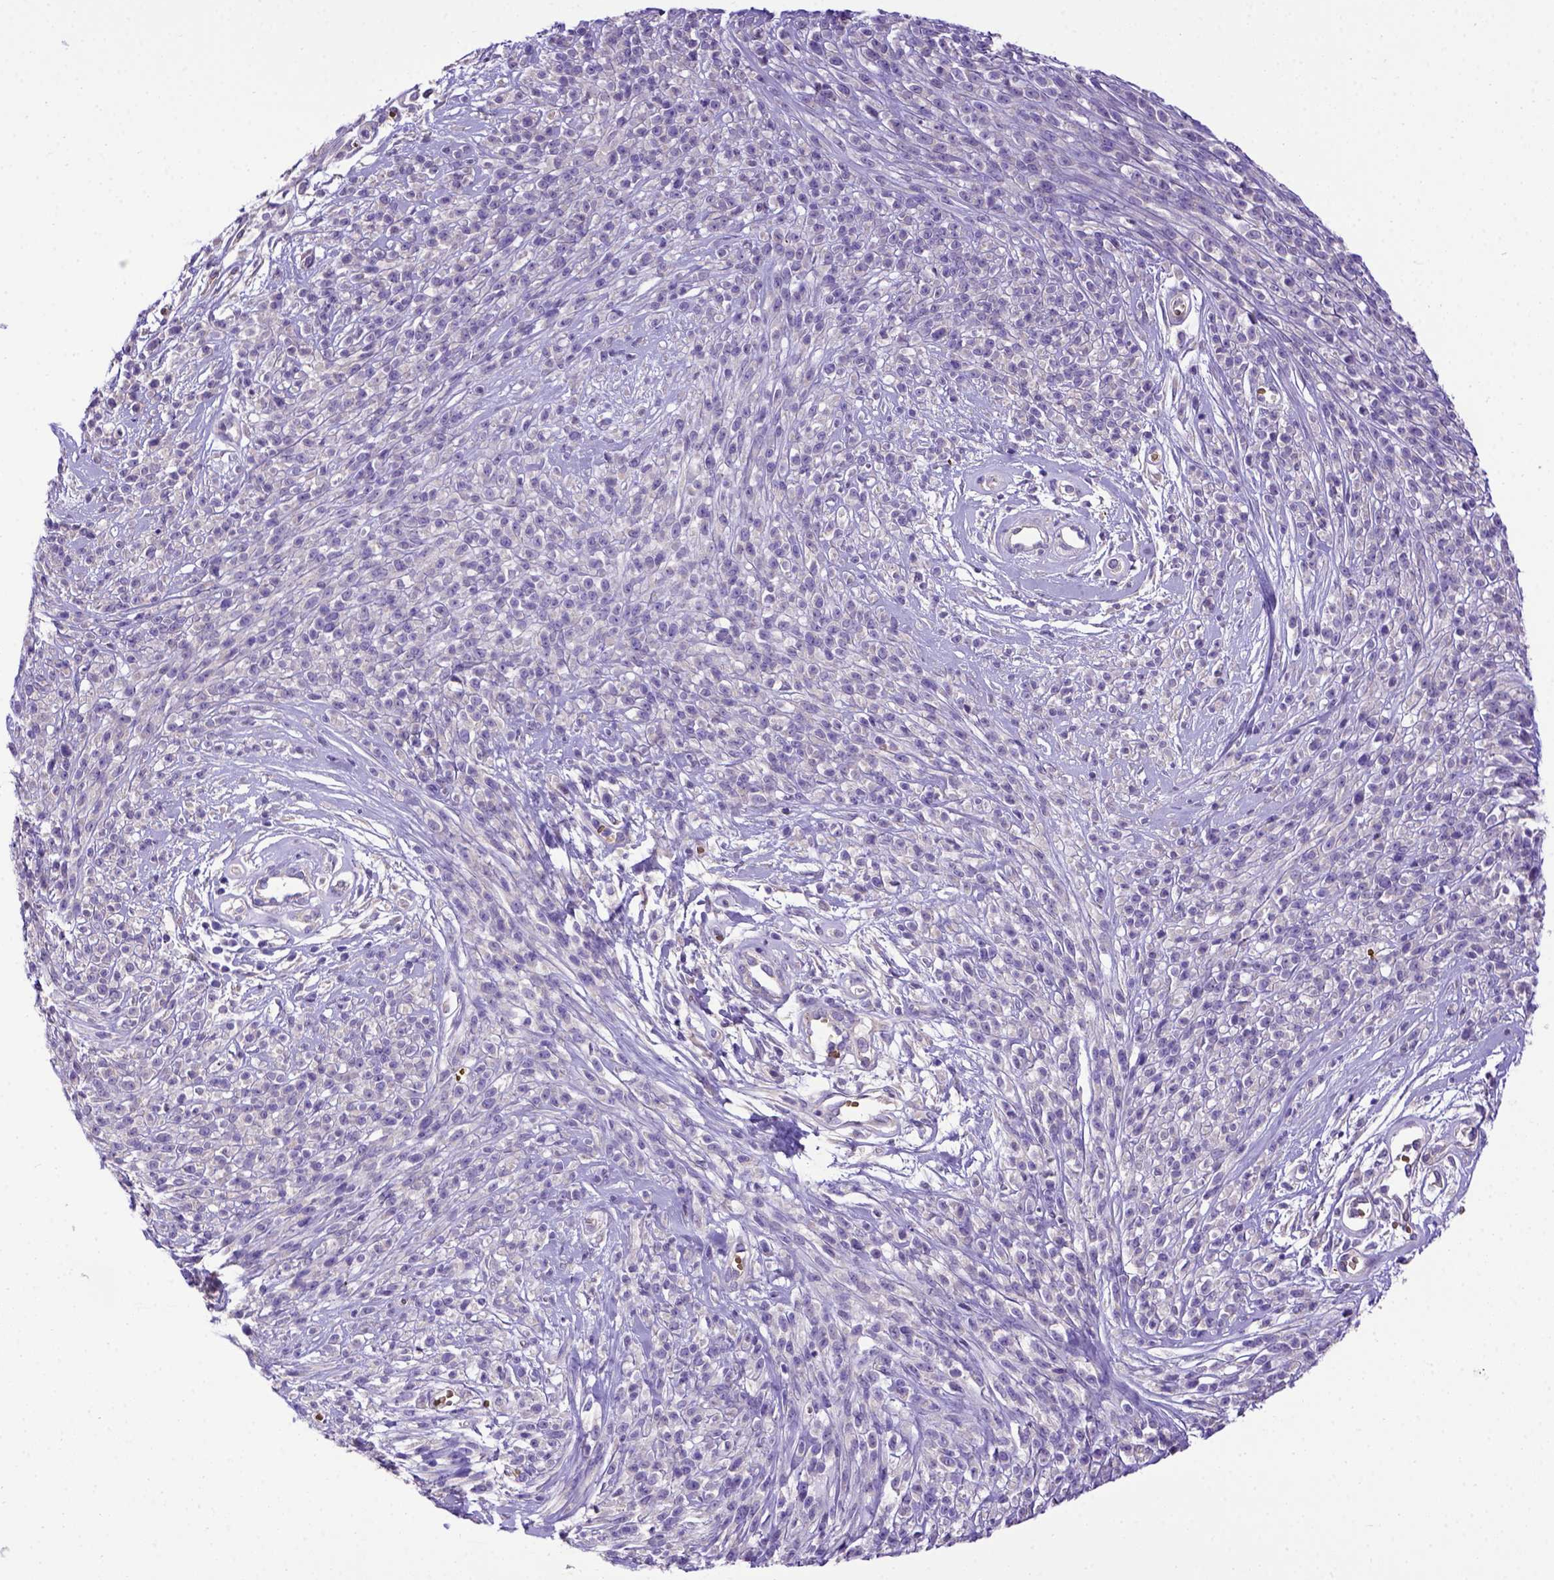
{"staining": {"intensity": "negative", "quantity": "none", "location": "none"}, "tissue": "melanoma", "cell_type": "Tumor cells", "image_type": "cancer", "snomed": [{"axis": "morphology", "description": "Malignant melanoma, NOS"}, {"axis": "topography", "description": "Skin"}, {"axis": "topography", "description": "Skin of trunk"}], "caption": "A high-resolution micrograph shows immunohistochemistry staining of malignant melanoma, which exhibits no significant expression in tumor cells.", "gene": "ADAM12", "patient": {"sex": "male", "age": 74}}